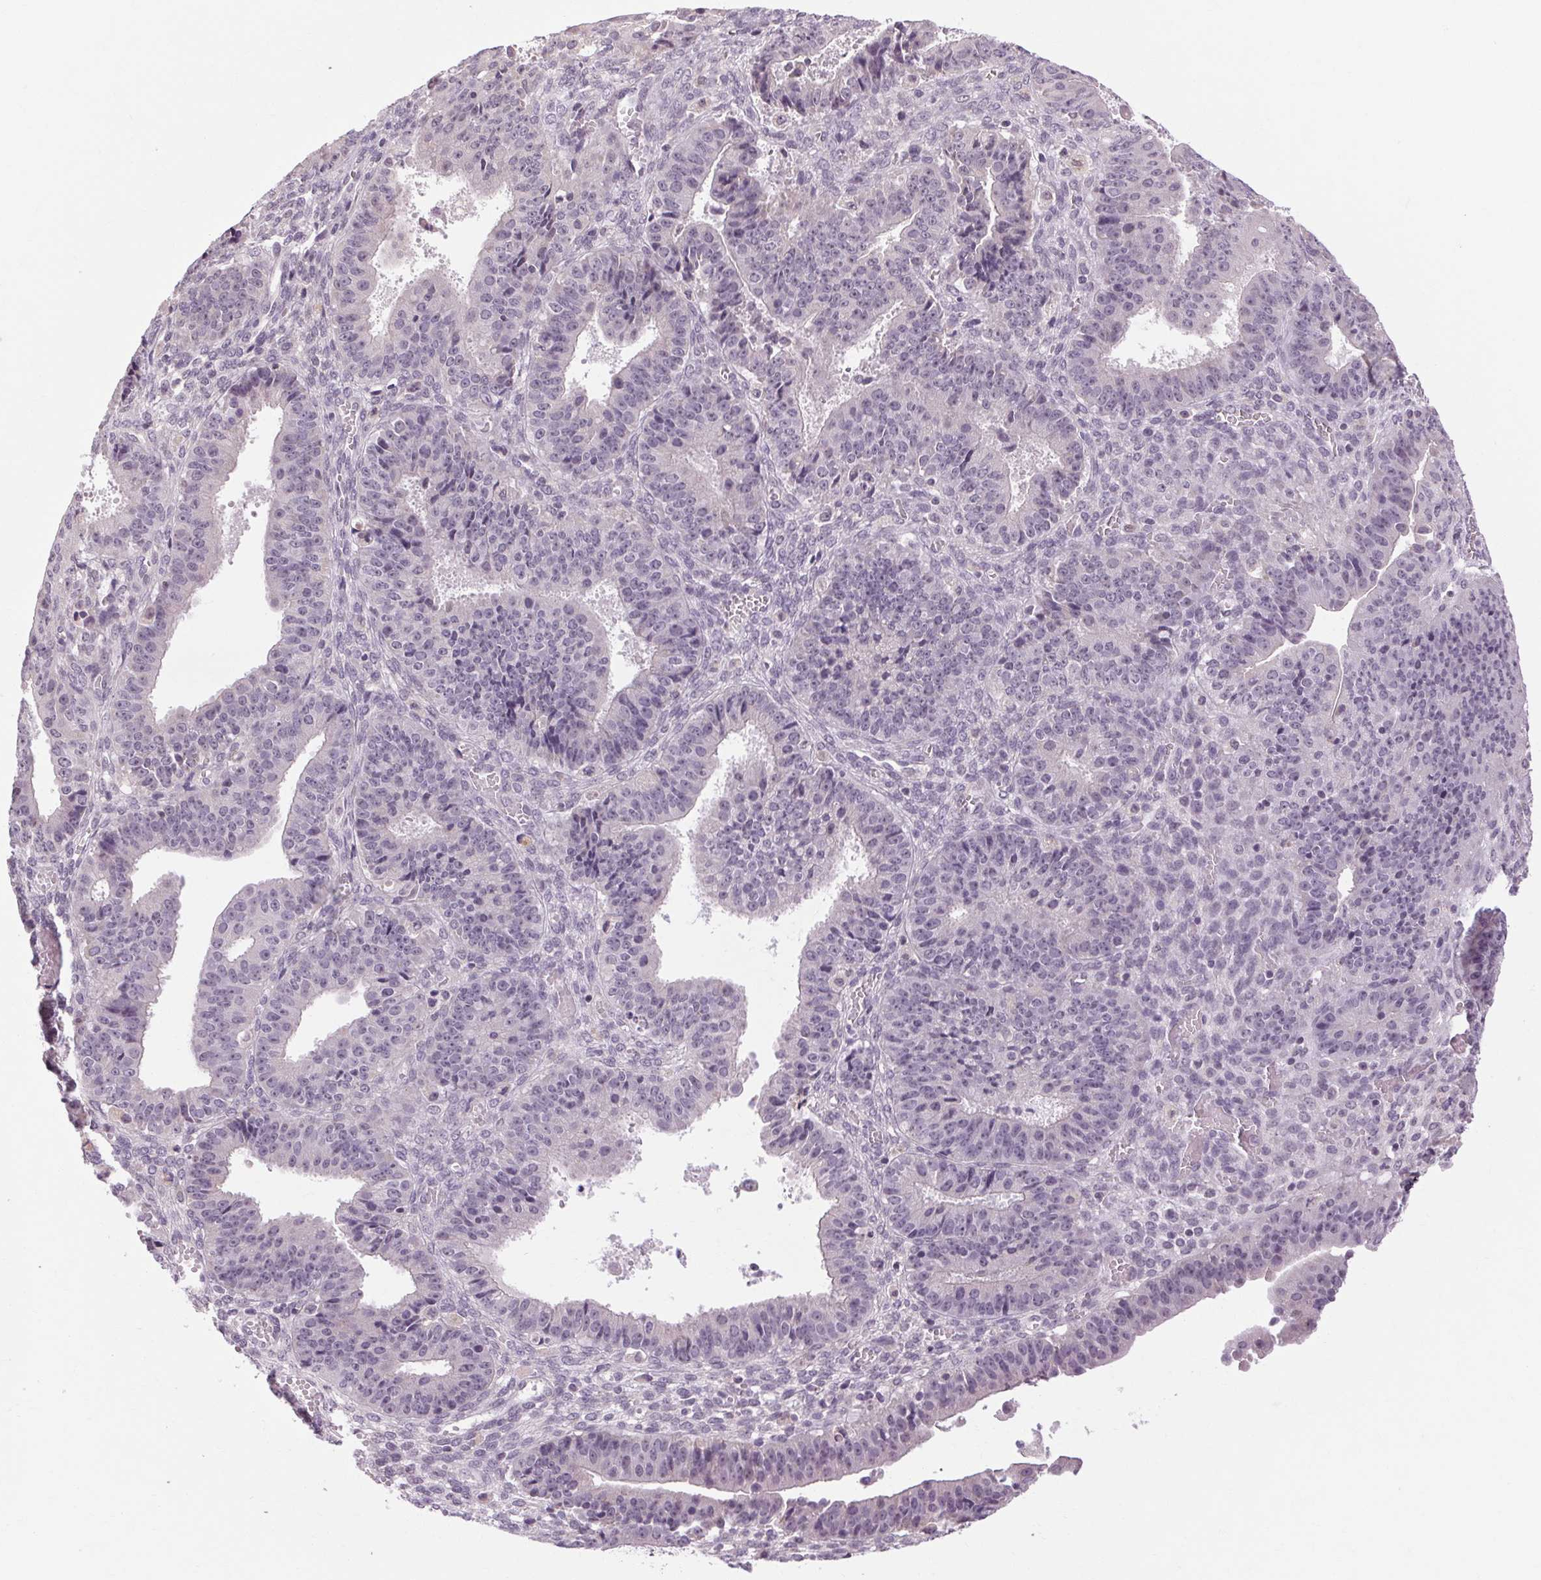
{"staining": {"intensity": "negative", "quantity": "none", "location": "none"}, "tissue": "ovarian cancer", "cell_type": "Tumor cells", "image_type": "cancer", "snomed": [{"axis": "morphology", "description": "Carcinoma, endometroid"}, {"axis": "topography", "description": "Ovary"}], "caption": "Ovarian cancer stained for a protein using immunohistochemistry reveals no staining tumor cells.", "gene": "KLHL40", "patient": {"sex": "female", "age": 42}}